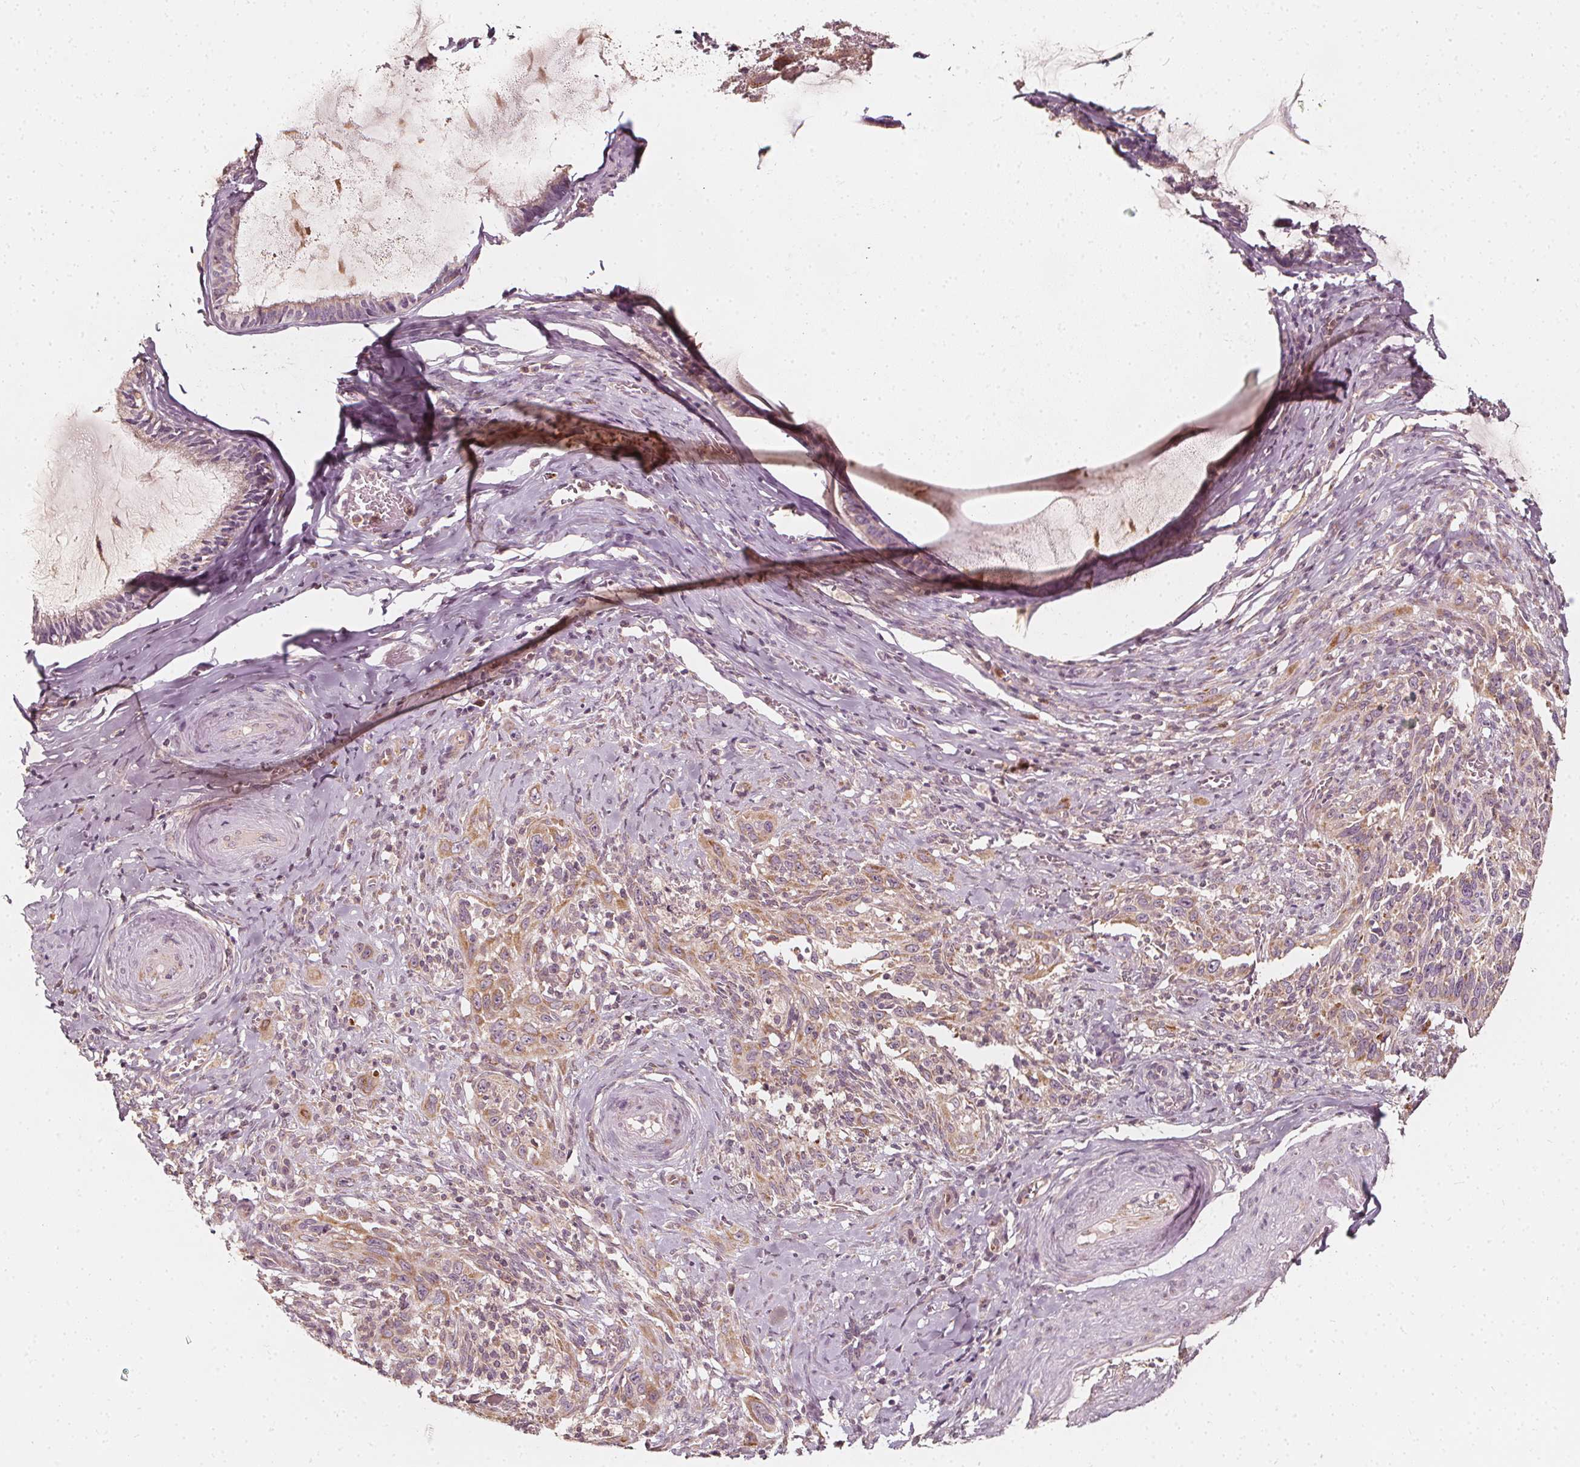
{"staining": {"intensity": "weak", "quantity": "25%-75%", "location": "cytoplasmic/membranous"}, "tissue": "cervical cancer", "cell_type": "Tumor cells", "image_type": "cancer", "snomed": [{"axis": "morphology", "description": "Squamous cell carcinoma, NOS"}, {"axis": "topography", "description": "Cervix"}], "caption": "Cervical squamous cell carcinoma stained with a protein marker demonstrates weak staining in tumor cells.", "gene": "NPC1L1", "patient": {"sex": "female", "age": 51}}